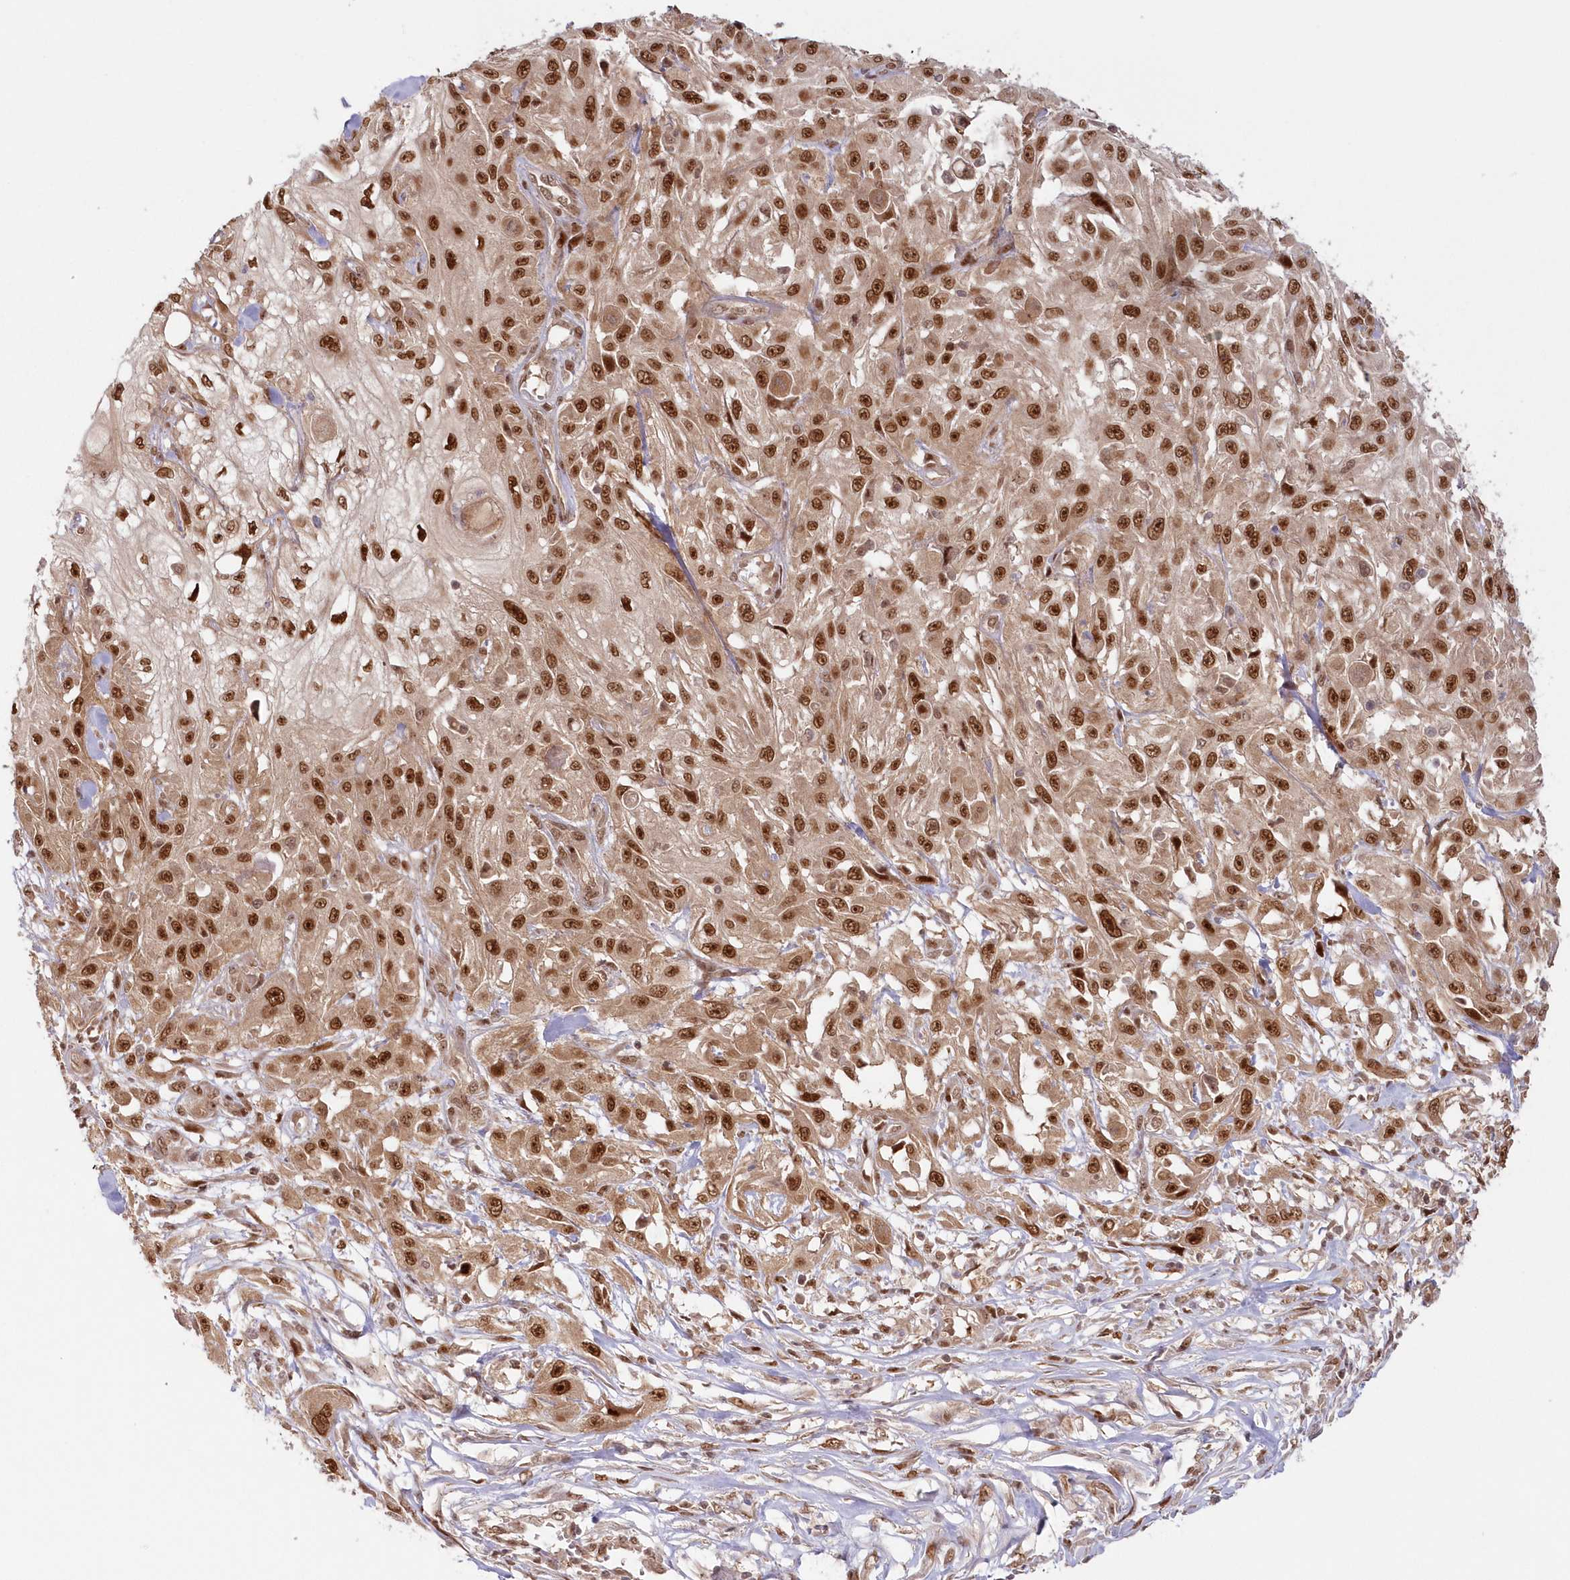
{"staining": {"intensity": "strong", "quantity": ">75%", "location": "nuclear"}, "tissue": "skin cancer", "cell_type": "Tumor cells", "image_type": "cancer", "snomed": [{"axis": "morphology", "description": "Squamous cell carcinoma, NOS"}, {"axis": "morphology", "description": "Squamous cell carcinoma, metastatic, NOS"}, {"axis": "topography", "description": "Skin"}, {"axis": "topography", "description": "Lymph node"}], "caption": "Skin squamous cell carcinoma stained with a protein marker exhibits strong staining in tumor cells.", "gene": "TOGARAM2", "patient": {"sex": "male", "age": 75}}